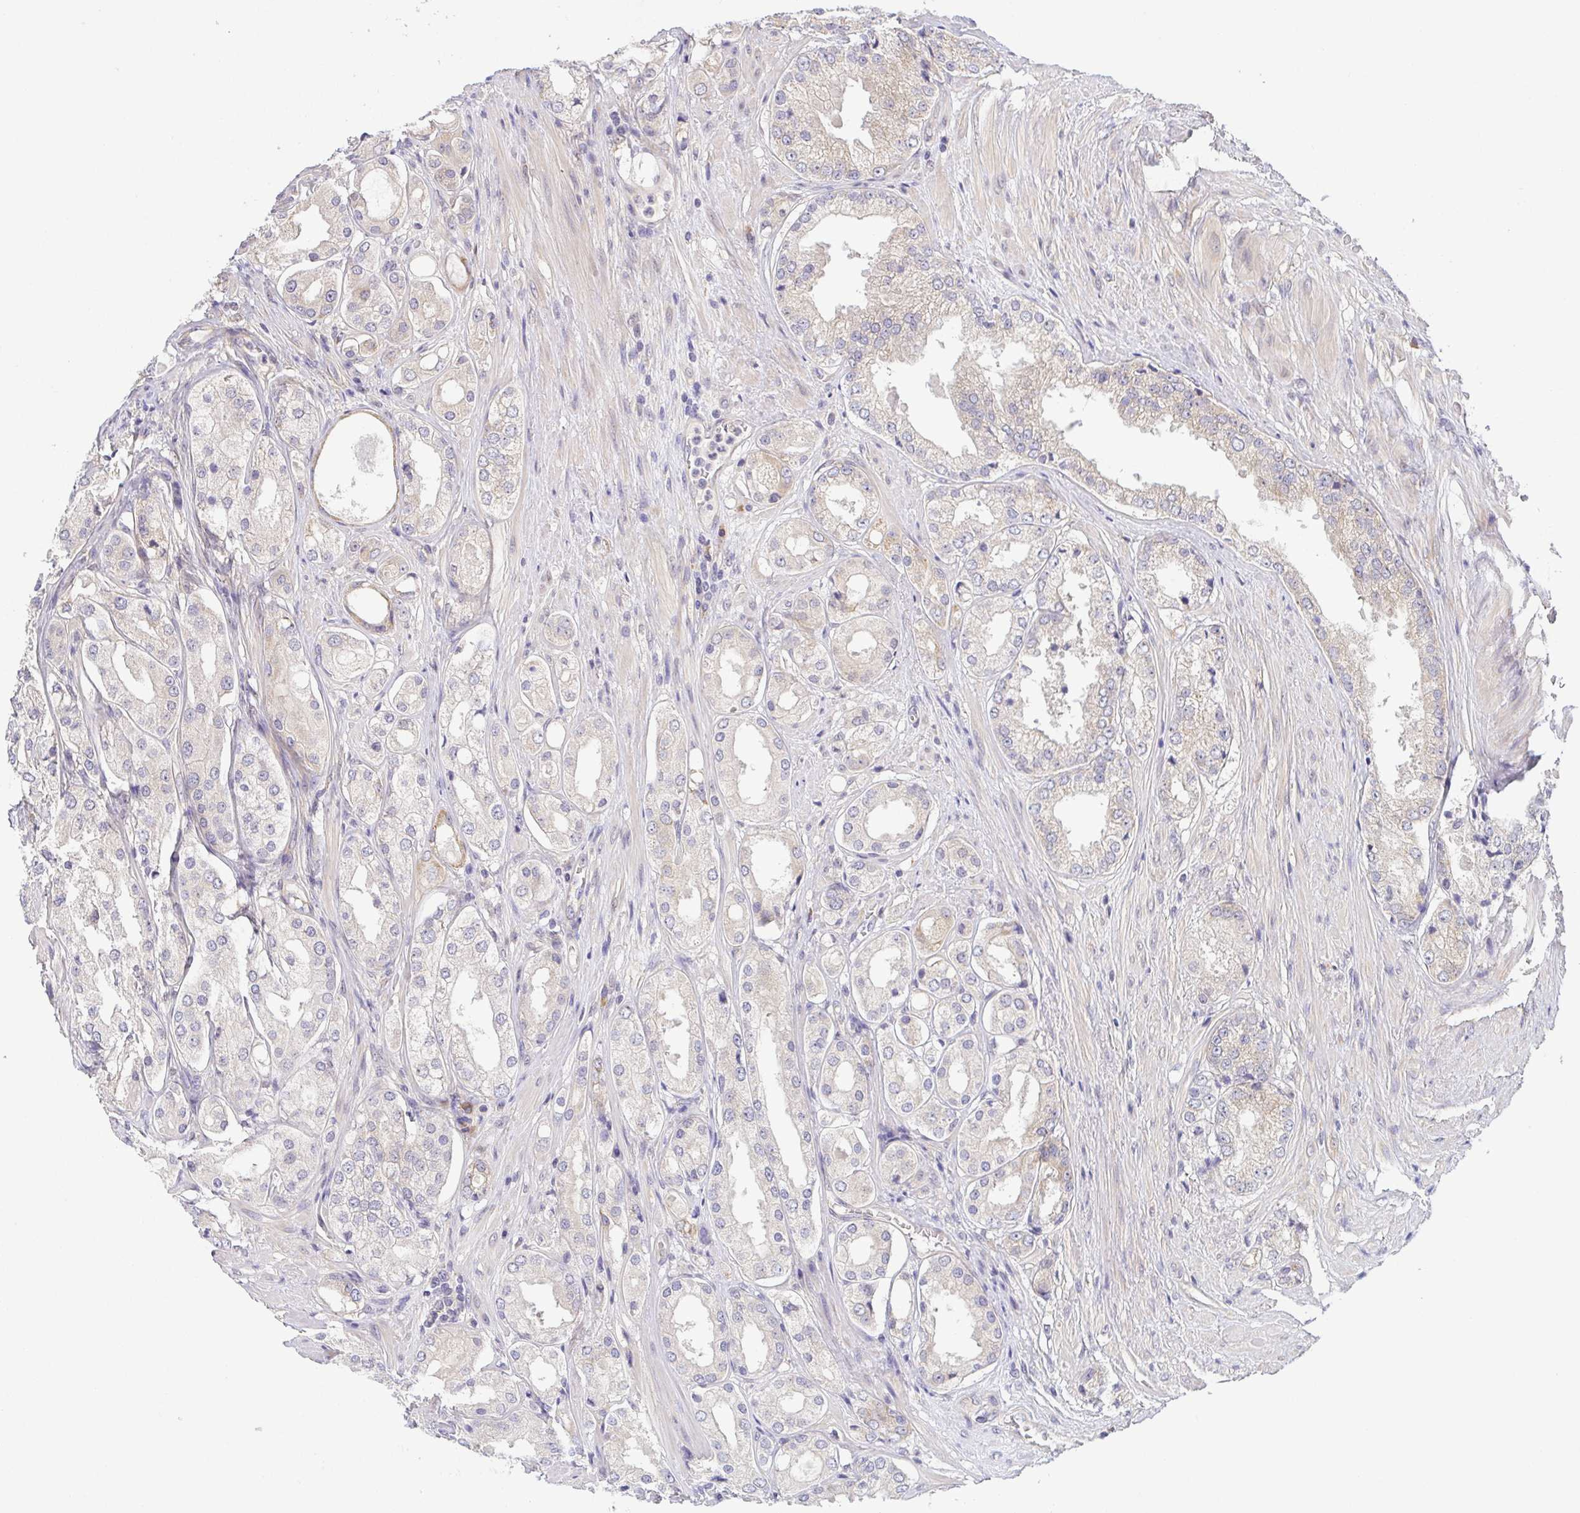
{"staining": {"intensity": "weak", "quantity": "<25%", "location": "cytoplasmic/membranous"}, "tissue": "prostate cancer", "cell_type": "Tumor cells", "image_type": "cancer", "snomed": [{"axis": "morphology", "description": "Adenocarcinoma, Low grade"}, {"axis": "topography", "description": "Prostate"}], "caption": "Tumor cells are negative for brown protein staining in prostate cancer (low-grade adenocarcinoma). The staining is performed using DAB (3,3'-diaminobenzidine) brown chromogen with nuclei counter-stained in using hematoxylin.", "gene": "BCL2L1", "patient": {"sex": "male", "age": 68}}